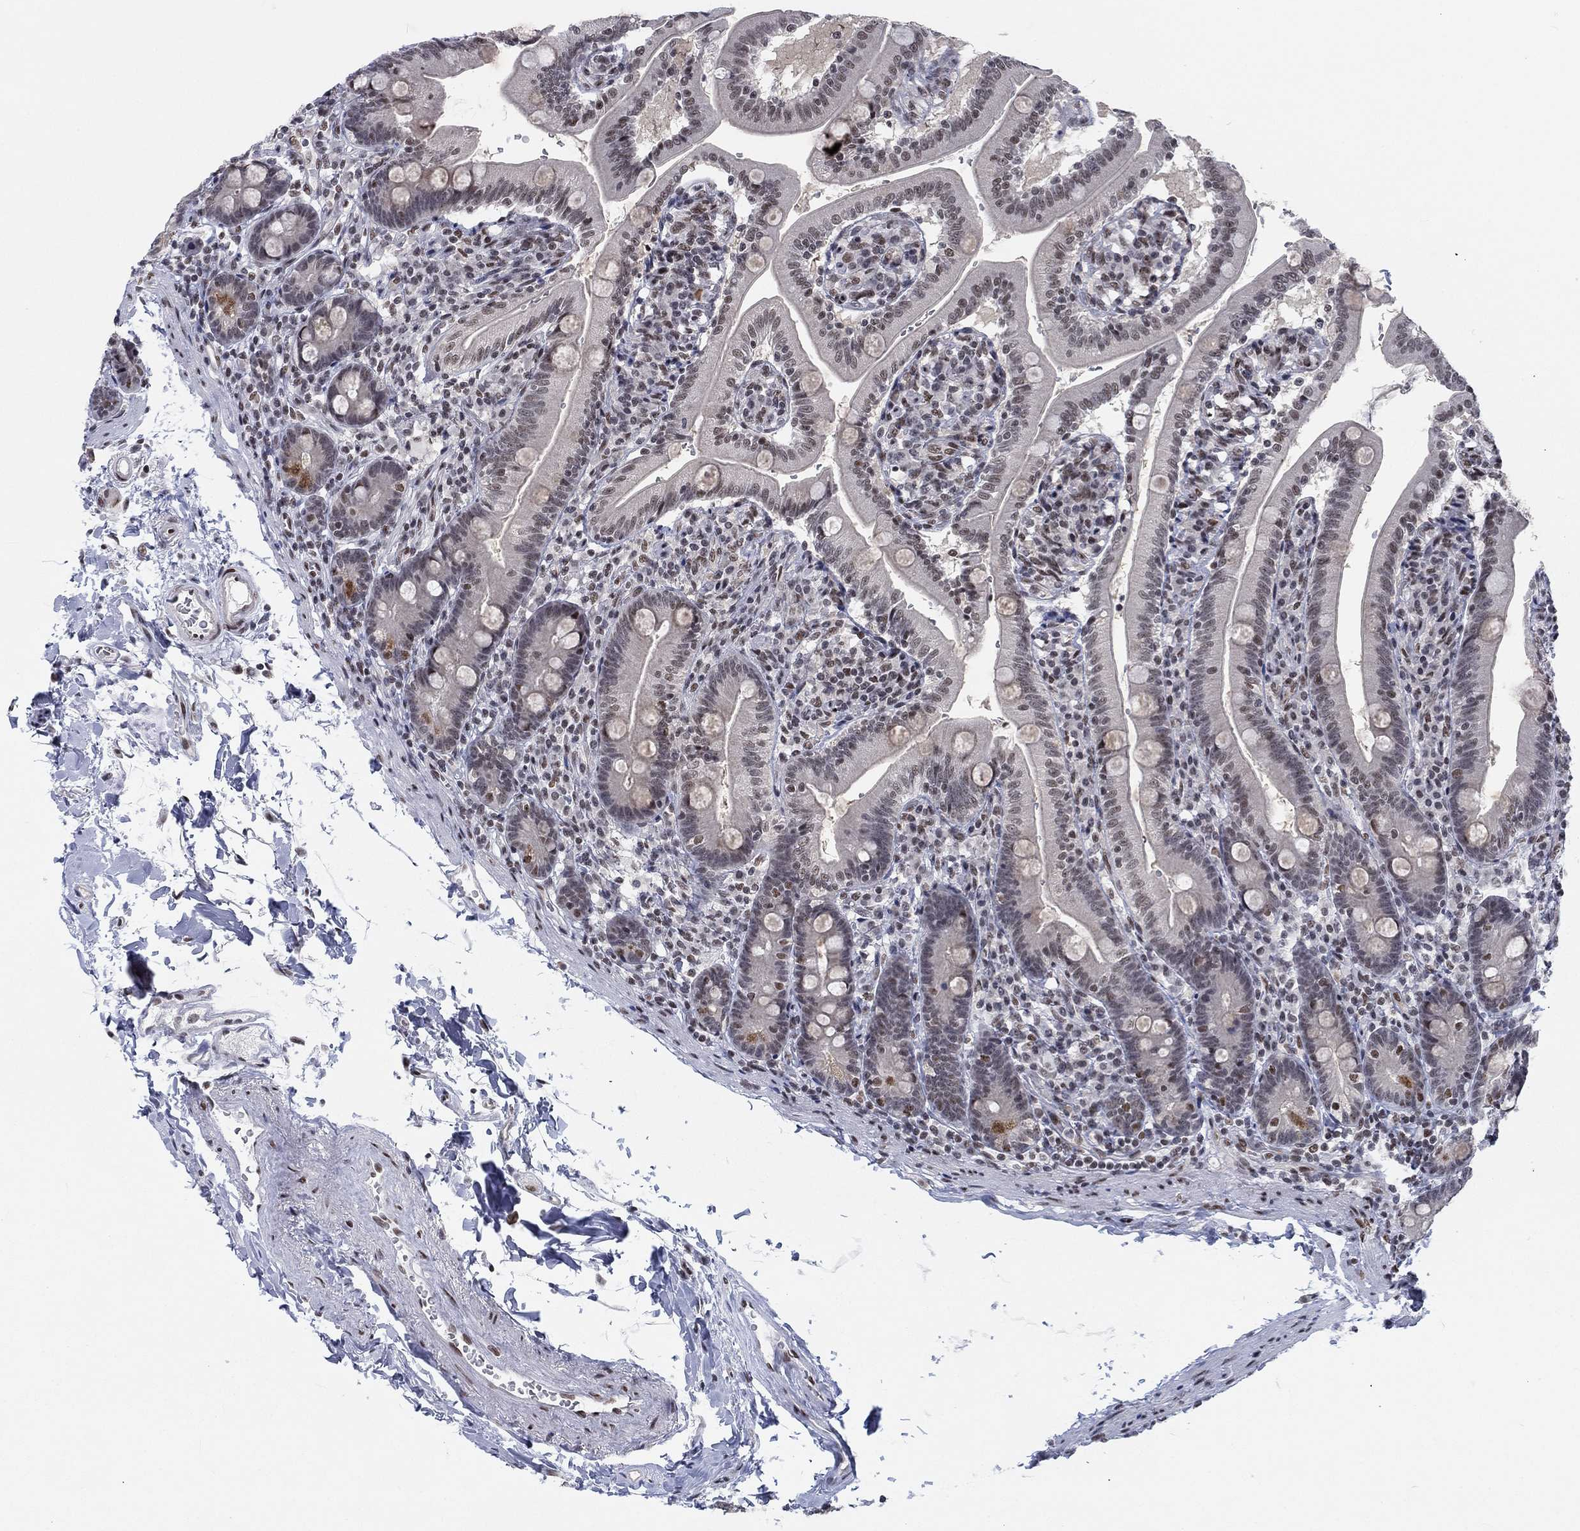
{"staining": {"intensity": "moderate", "quantity": "25%-75%", "location": "nuclear"}, "tissue": "duodenum", "cell_type": "Glandular cells", "image_type": "normal", "snomed": [{"axis": "morphology", "description": "Normal tissue, NOS"}, {"axis": "topography", "description": "Duodenum"}], "caption": "The photomicrograph demonstrates immunohistochemical staining of benign duodenum. There is moderate nuclear expression is seen in approximately 25%-75% of glandular cells.", "gene": "FYTTD1", "patient": {"sex": "female", "age": 67}}